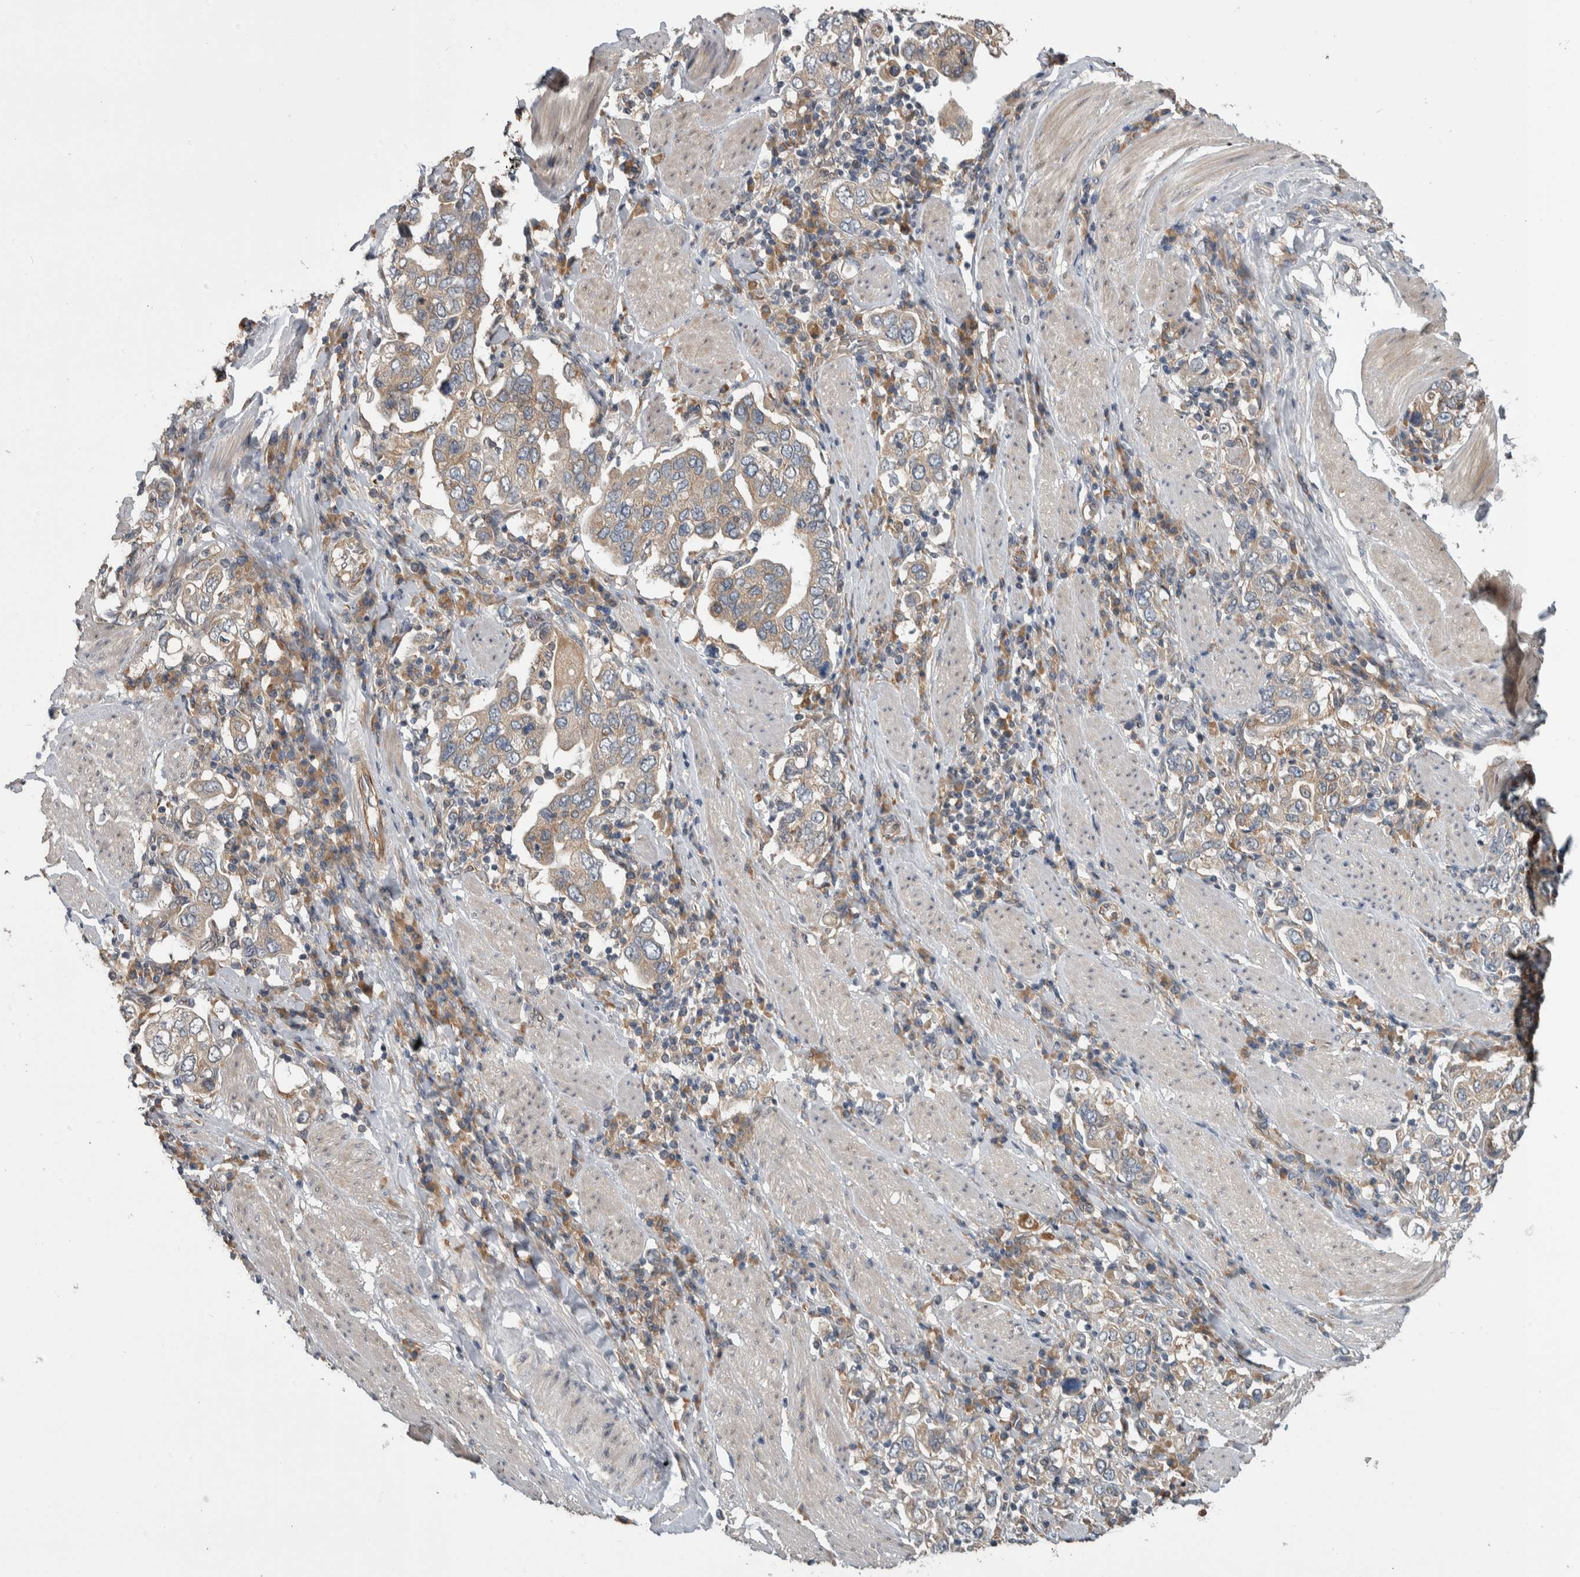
{"staining": {"intensity": "weak", "quantity": ">75%", "location": "cytoplasmic/membranous"}, "tissue": "stomach cancer", "cell_type": "Tumor cells", "image_type": "cancer", "snomed": [{"axis": "morphology", "description": "Adenocarcinoma, NOS"}, {"axis": "topography", "description": "Stomach, upper"}], "caption": "An immunohistochemistry micrograph of tumor tissue is shown. Protein staining in brown highlights weak cytoplasmic/membranous positivity in stomach adenocarcinoma within tumor cells.", "gene": "PRDM4", "patient": {"sex": "male", "age": 62}}